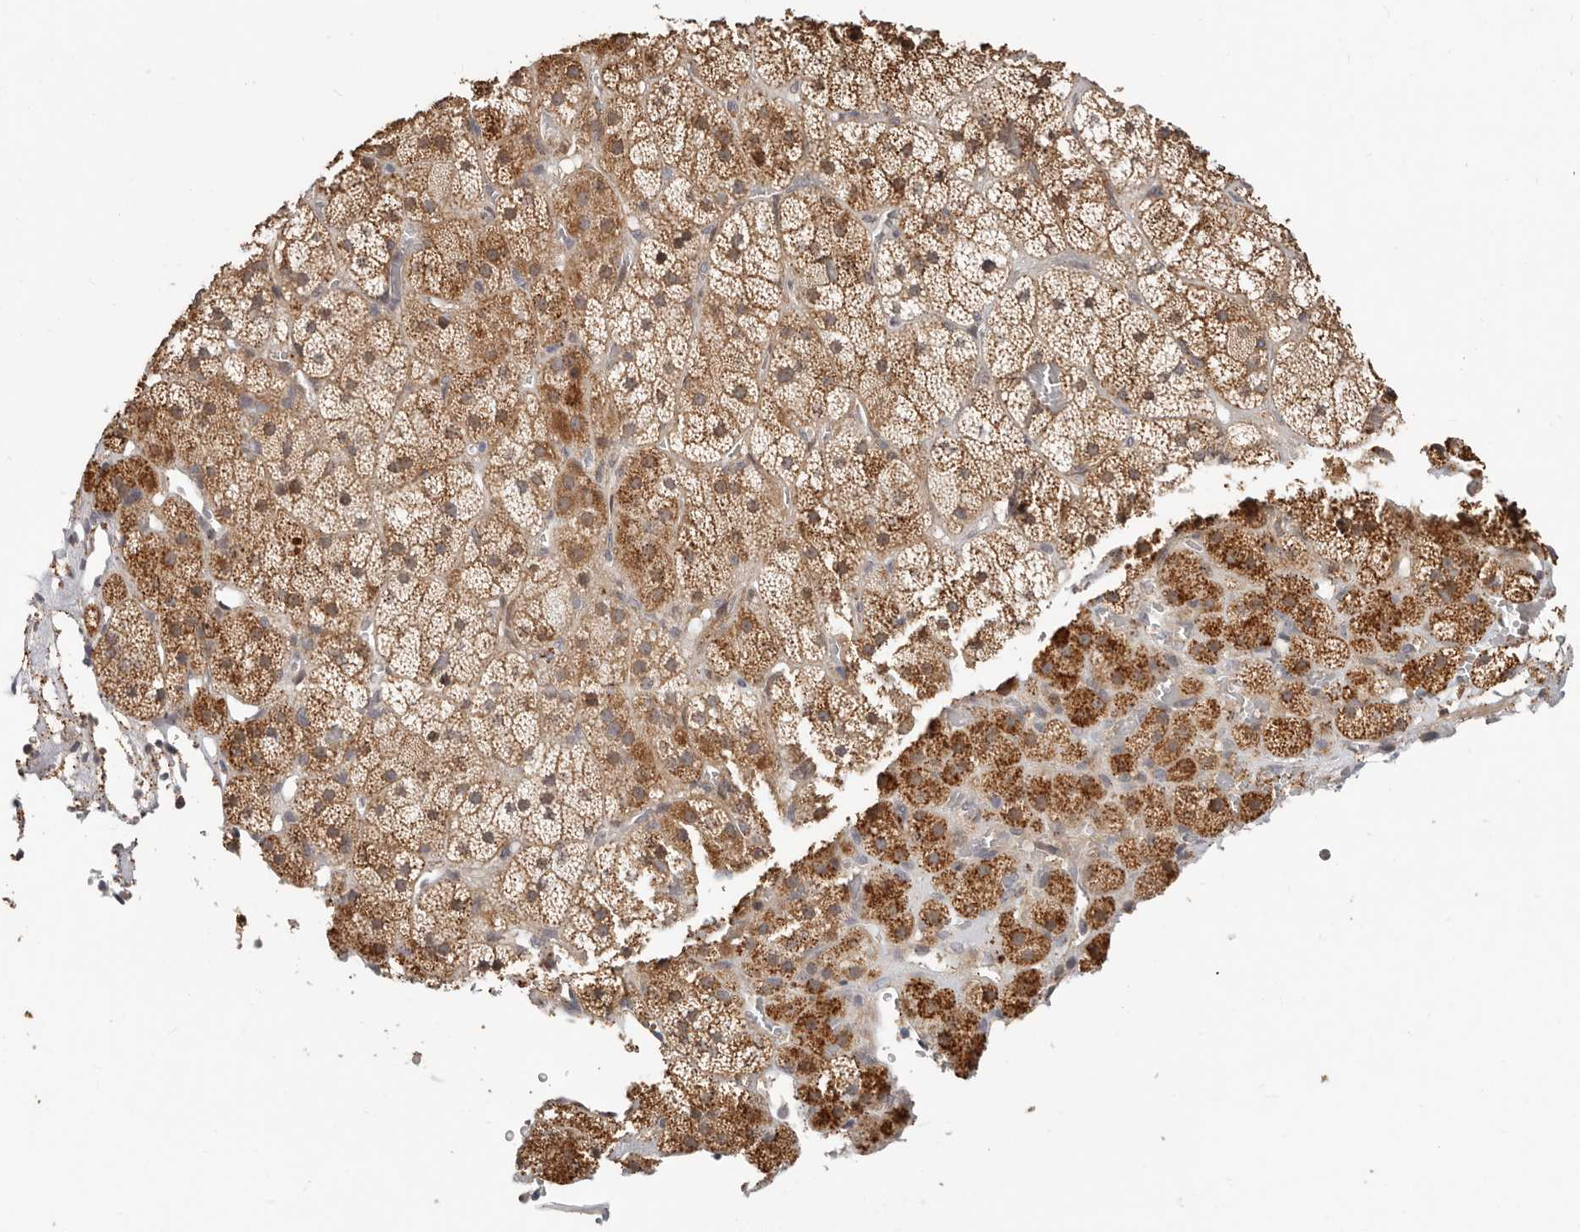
{"staining": {"intensity": "moderate", "quantity": ">75%", "location": "cytoplasmic/membranous"}, "tissue": "adrenal gland", "cell_type": "Glandular cells", "image_type": "normal", "snomed": [{"axis": "morphology", "description": "Normal tissue, NOS"}, {"axis": "topography", "description": "Adrenal gland"}], "caption": "An image showing moderate cytoplasmic/membranous staining in about >75% of glandular cells in benign adrenal gland, as visualized by brown immunohistochemical staining.", "gene": "ZRANB1", "patient": {"sex": "male", "age": 57}}